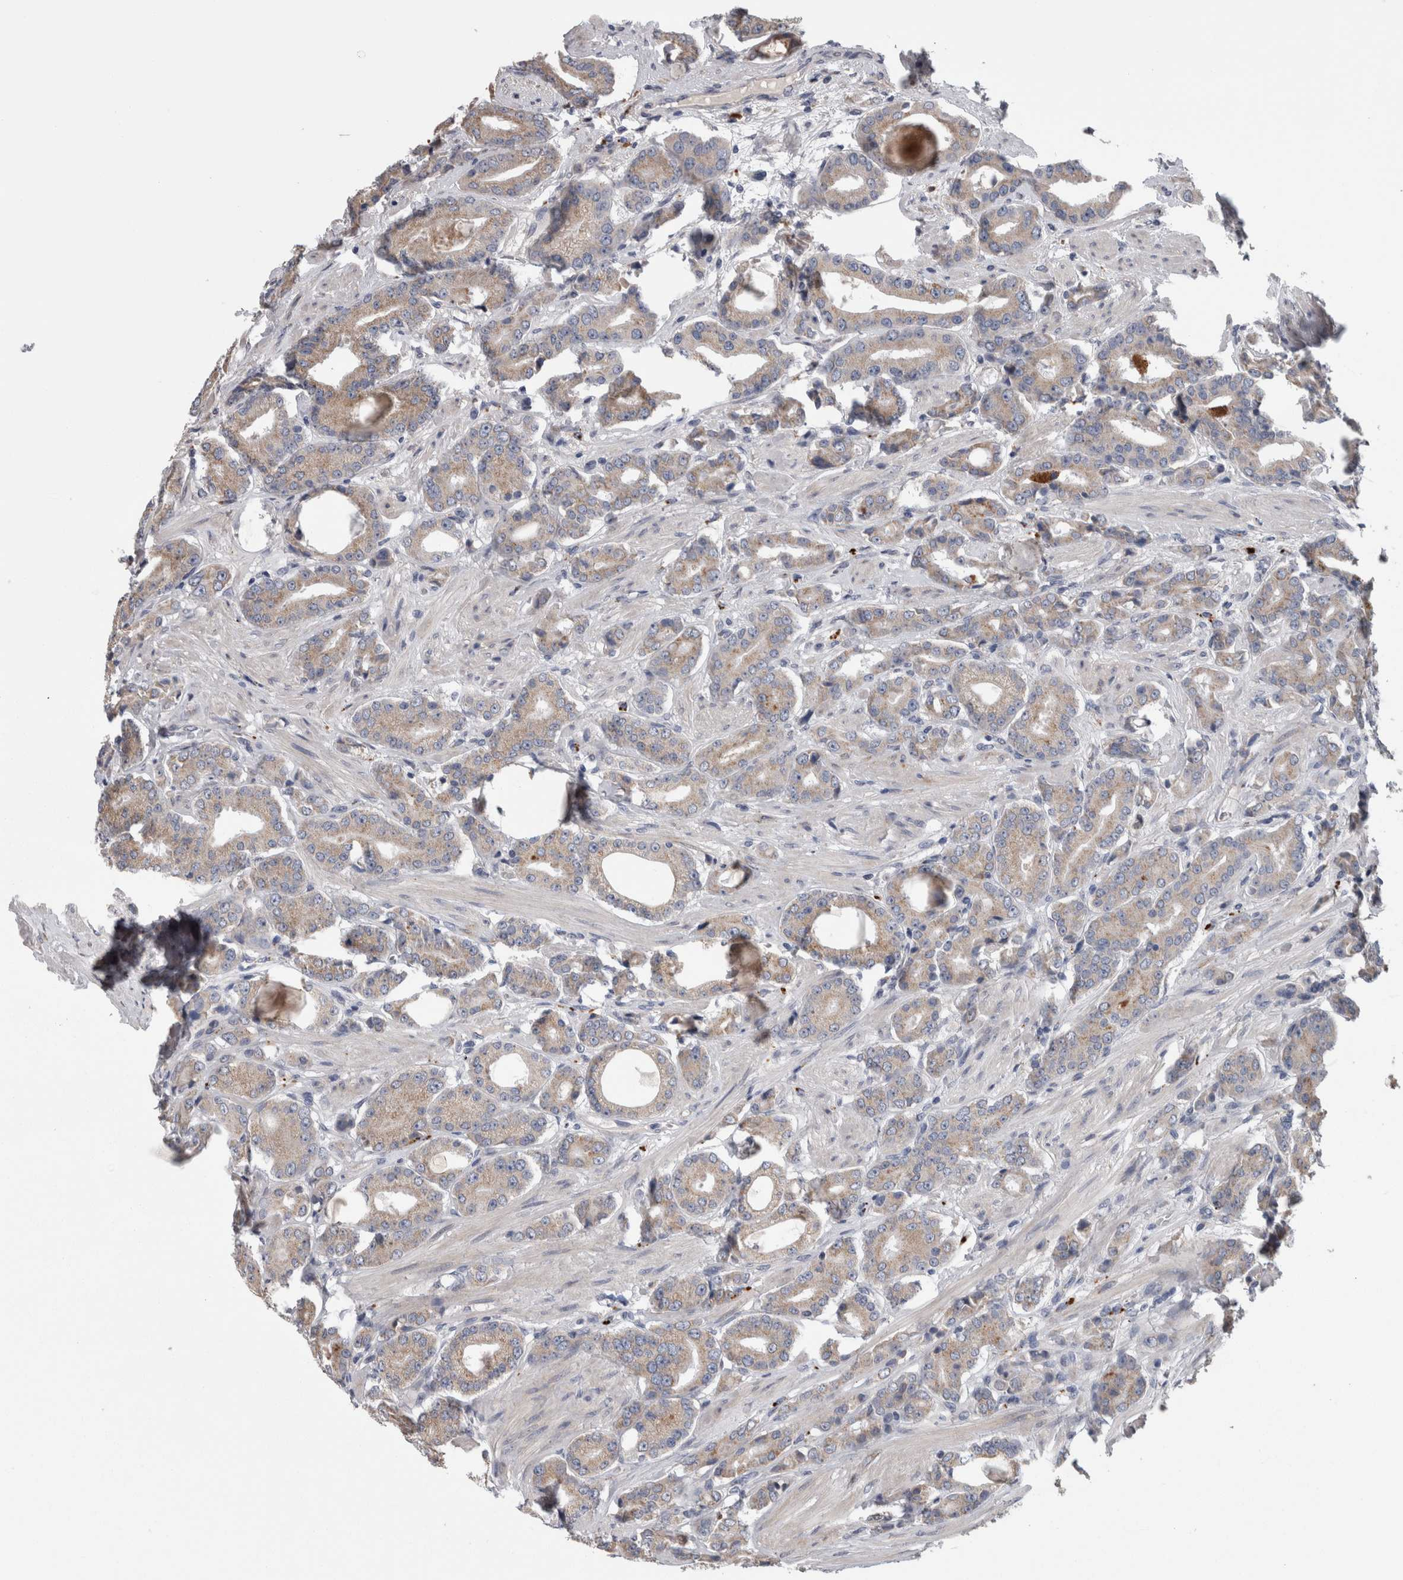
{"staining": {"intensity": "weak", "quantity": "25%-75%", "location": "cytoplasmic/membranous"}, "tissue": "prostate cancer", "cell_type": "Tumor cells", "image_type": "cancer", "snomed": [{"axis": "morphology", "description": "Adenocarcinoma, High grade"}, {"axis": "topography", "description": "Prostate"}], "caption": "Immunohistochemical staining of human prostate cancer displays low levels of weak cytoplasmic/membranous expression in about 25%-75% of tumor cells.", "gene": "STC1", "patient": {"sex": "male", "age": 71}}